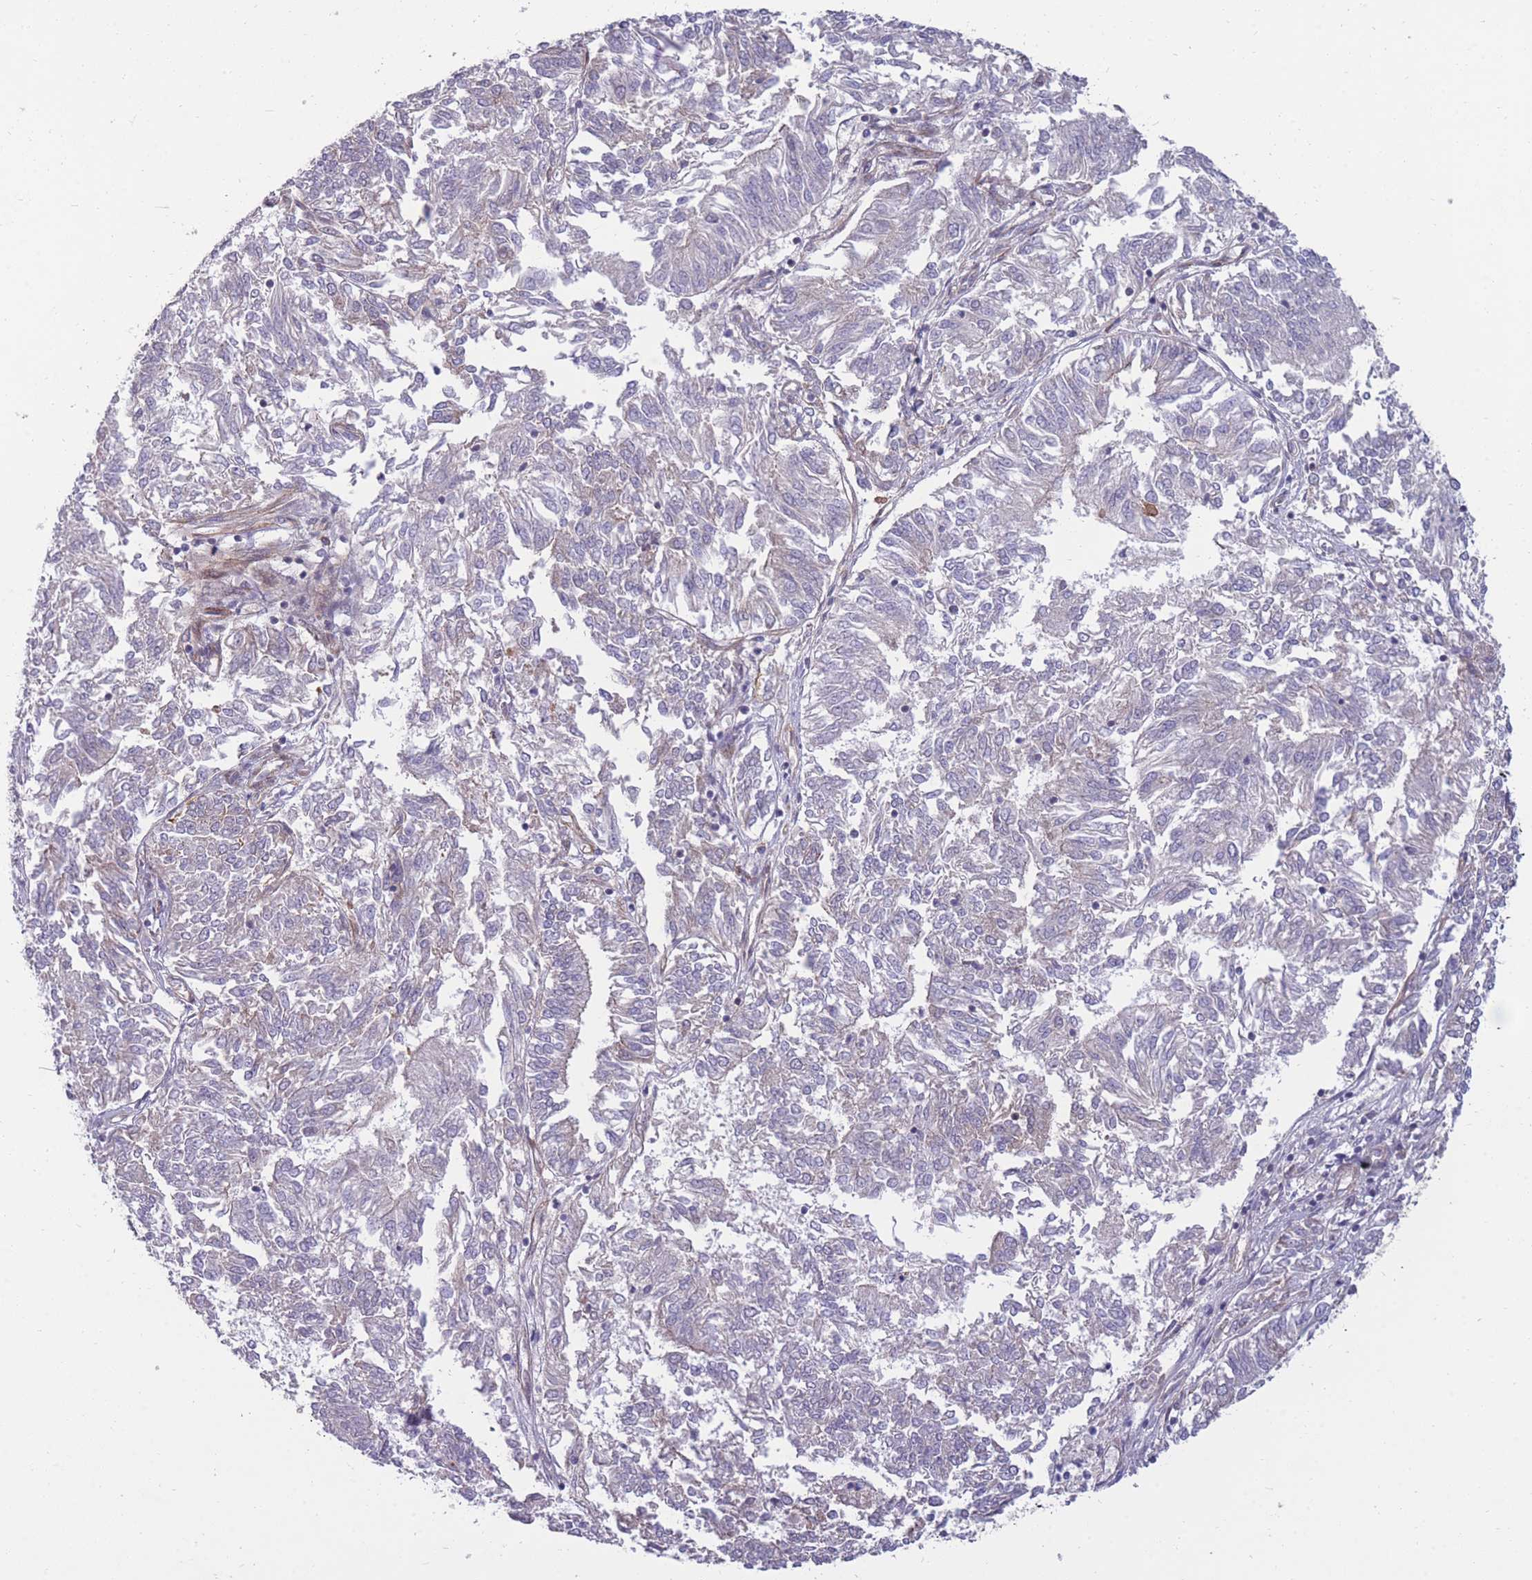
{"staining": {"intensity": "negative", "quantity": "none", "location": "none"}, "tissue": "endometrial cancer", "cell_type": "Tumor cells", "image_type": "cancer", "snomed": [{"axis": "morphology", "description": "Adenocarcinoma, NOS"}, {"axis": "topography", "description": "Endometrium"}], "caption": "Tumor cells are negative for brown protein staining in endometrial cancer (adenocarcinoma).", "gene": "RIC8A", "patient": {"sex": "female", "age": 58}}